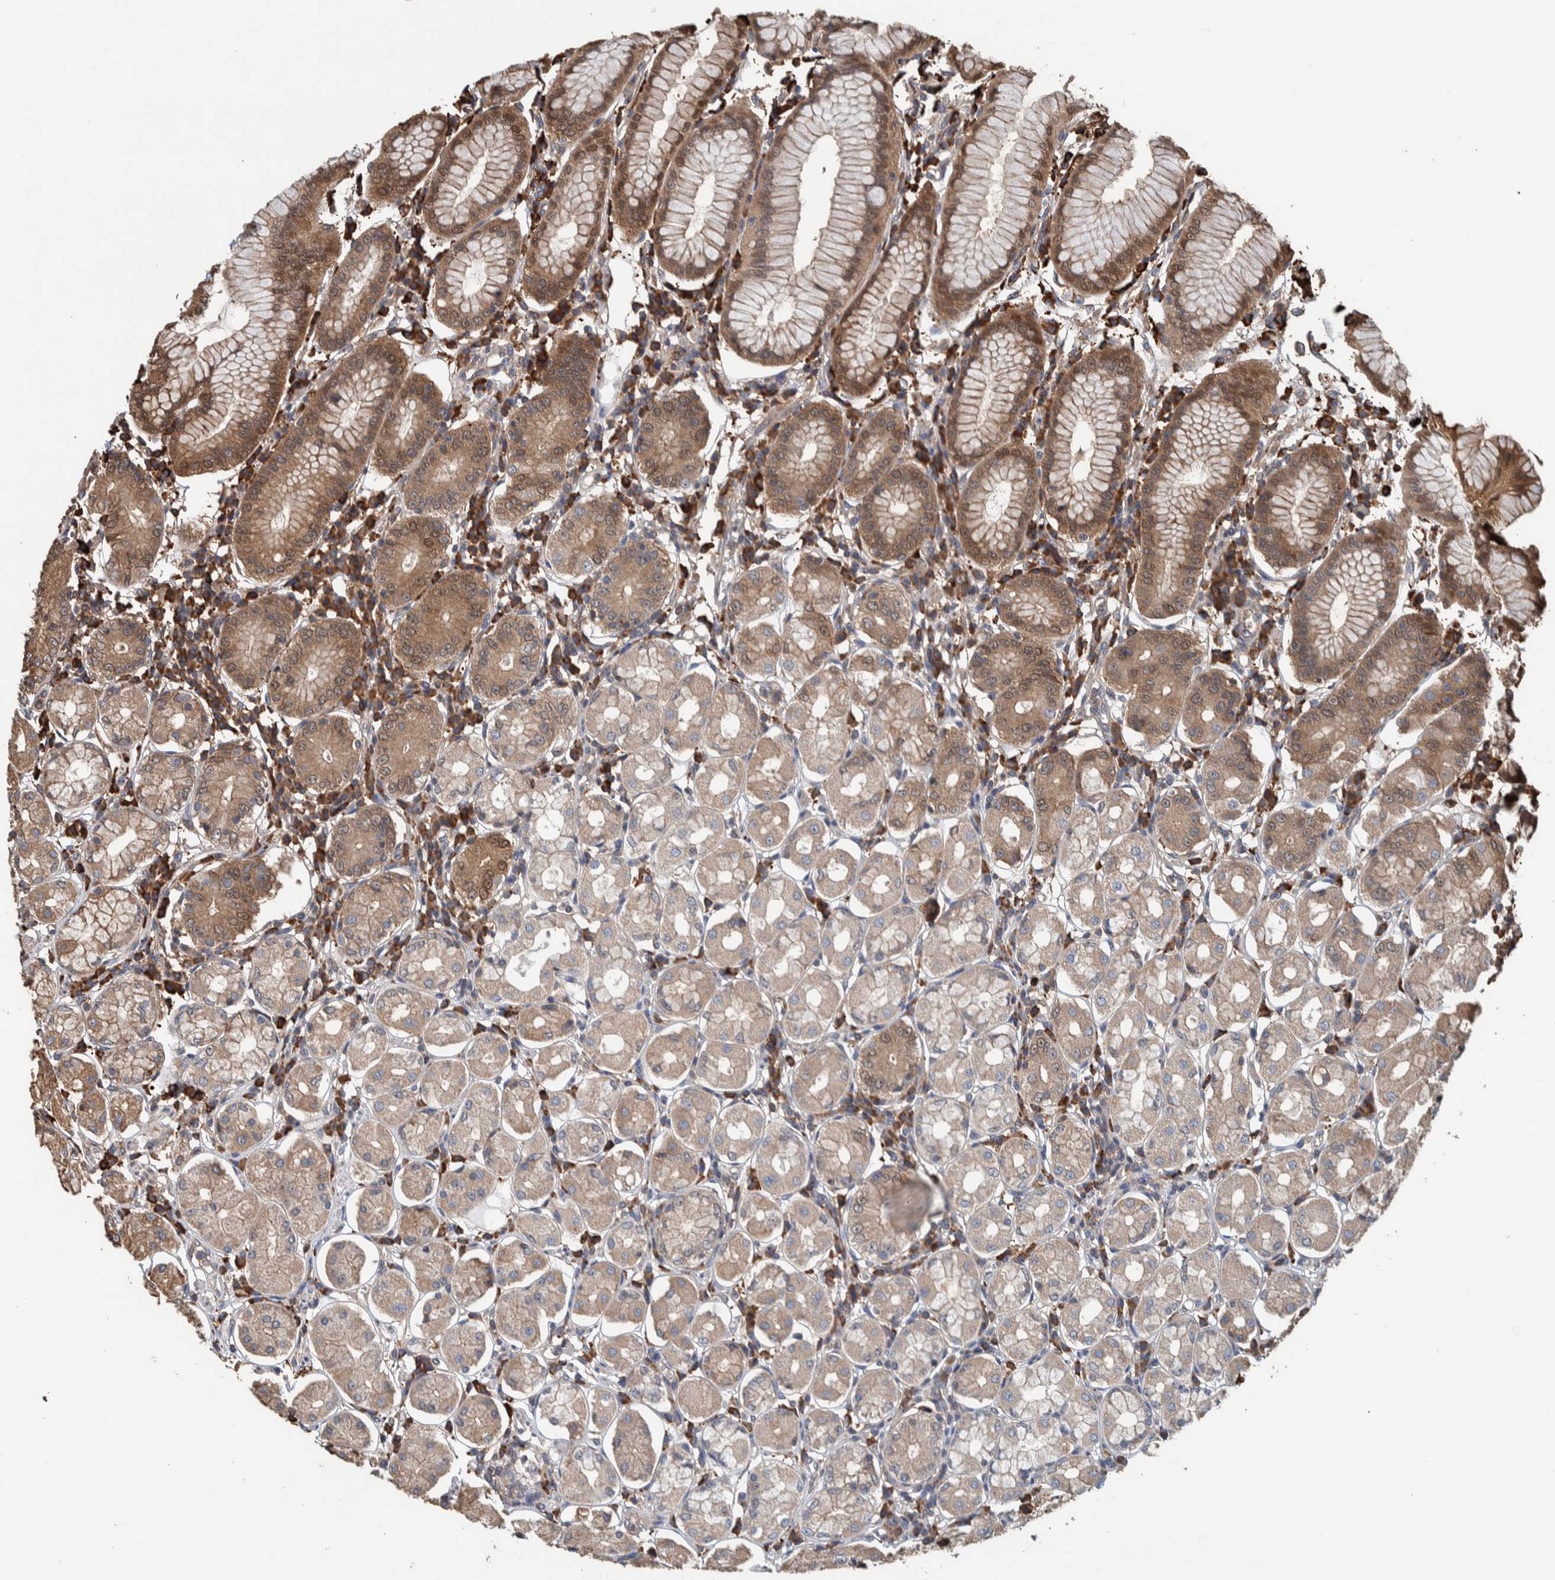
{"staining": {"intensity": "moderate", "quantity": ">75%", "location": "cytoplasmic/membranous"}, "tissue": "stomach", "cell_type": "Glandular cells", "image_type": "normal", "snomed": [{"axis": "morphology", "description": "Normal tissue, NOS"}, {"axis": "topography", "description": "Stomach"}, {"axis": "topography", "description": "Stomach, lower"}], "caption": "Brown immunohistochemical staining in unremarkable stomach demonstrates moderate cytoplasmic/membranous staining in approximately >75% of glandular cells. The staining was performed using DAB (3,3'-diaminobenzidine), with brown indicating positive protein expression. Nuclei are stained blue with hematoxylin.", "gene": "PLA2G3", "patient": {"sex": "female", "age": 56}}